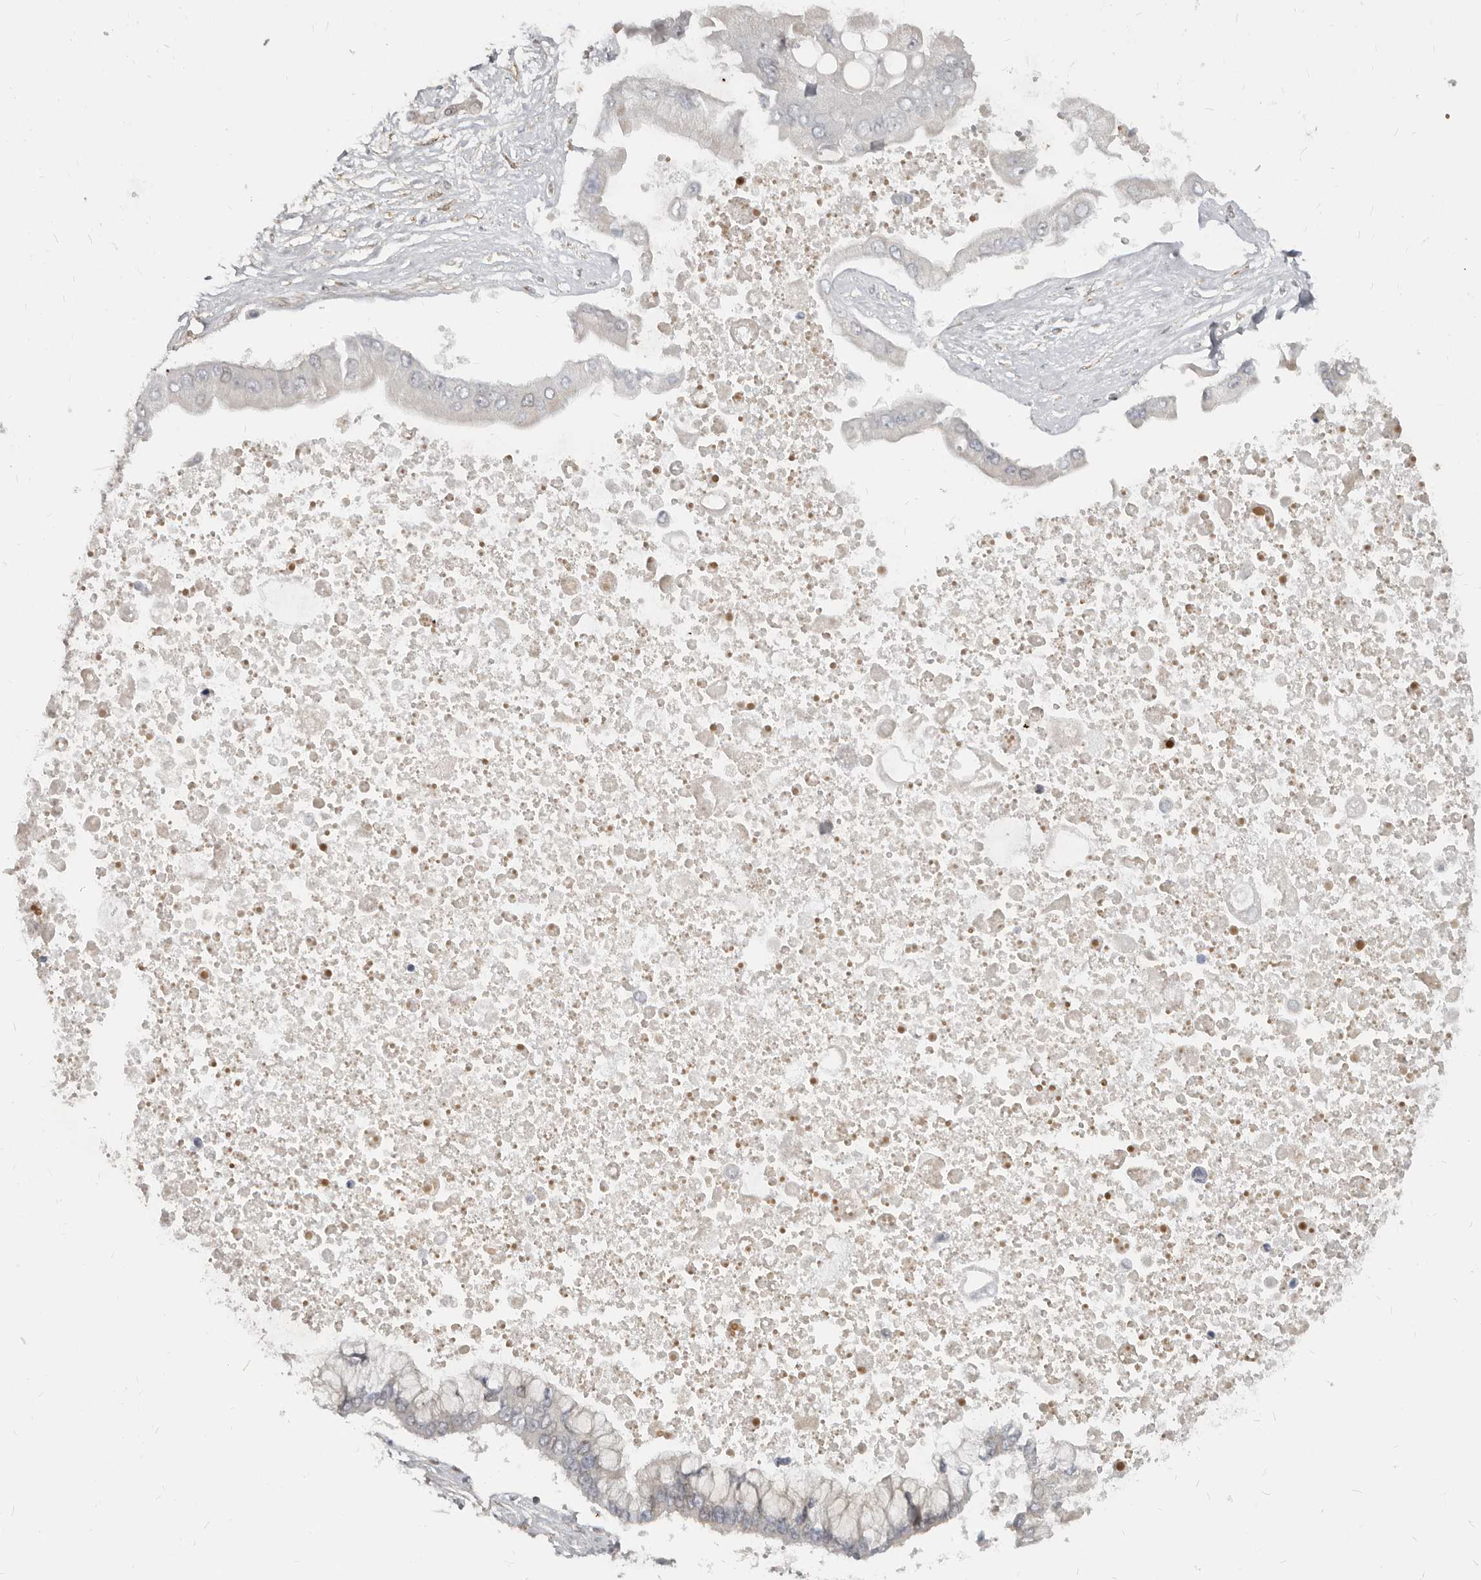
{"staining": {"intensity": "negative", "quantity": "none", "location": "none"}, "tissue": "liver cancer", "cell_type": "Tumor cells", "image_type": "cancer", "snomed": [{"axis": "morphology", "description": "Cholangiocarcinoma"}, {"axis": "topography", "description": "Liver"}], "caption": "Tumor cells are negative for brown protein staining in liver cholangiocarcinoma.", "gene": "NUP153", "patient": {"sex": "male", "age": 50}}